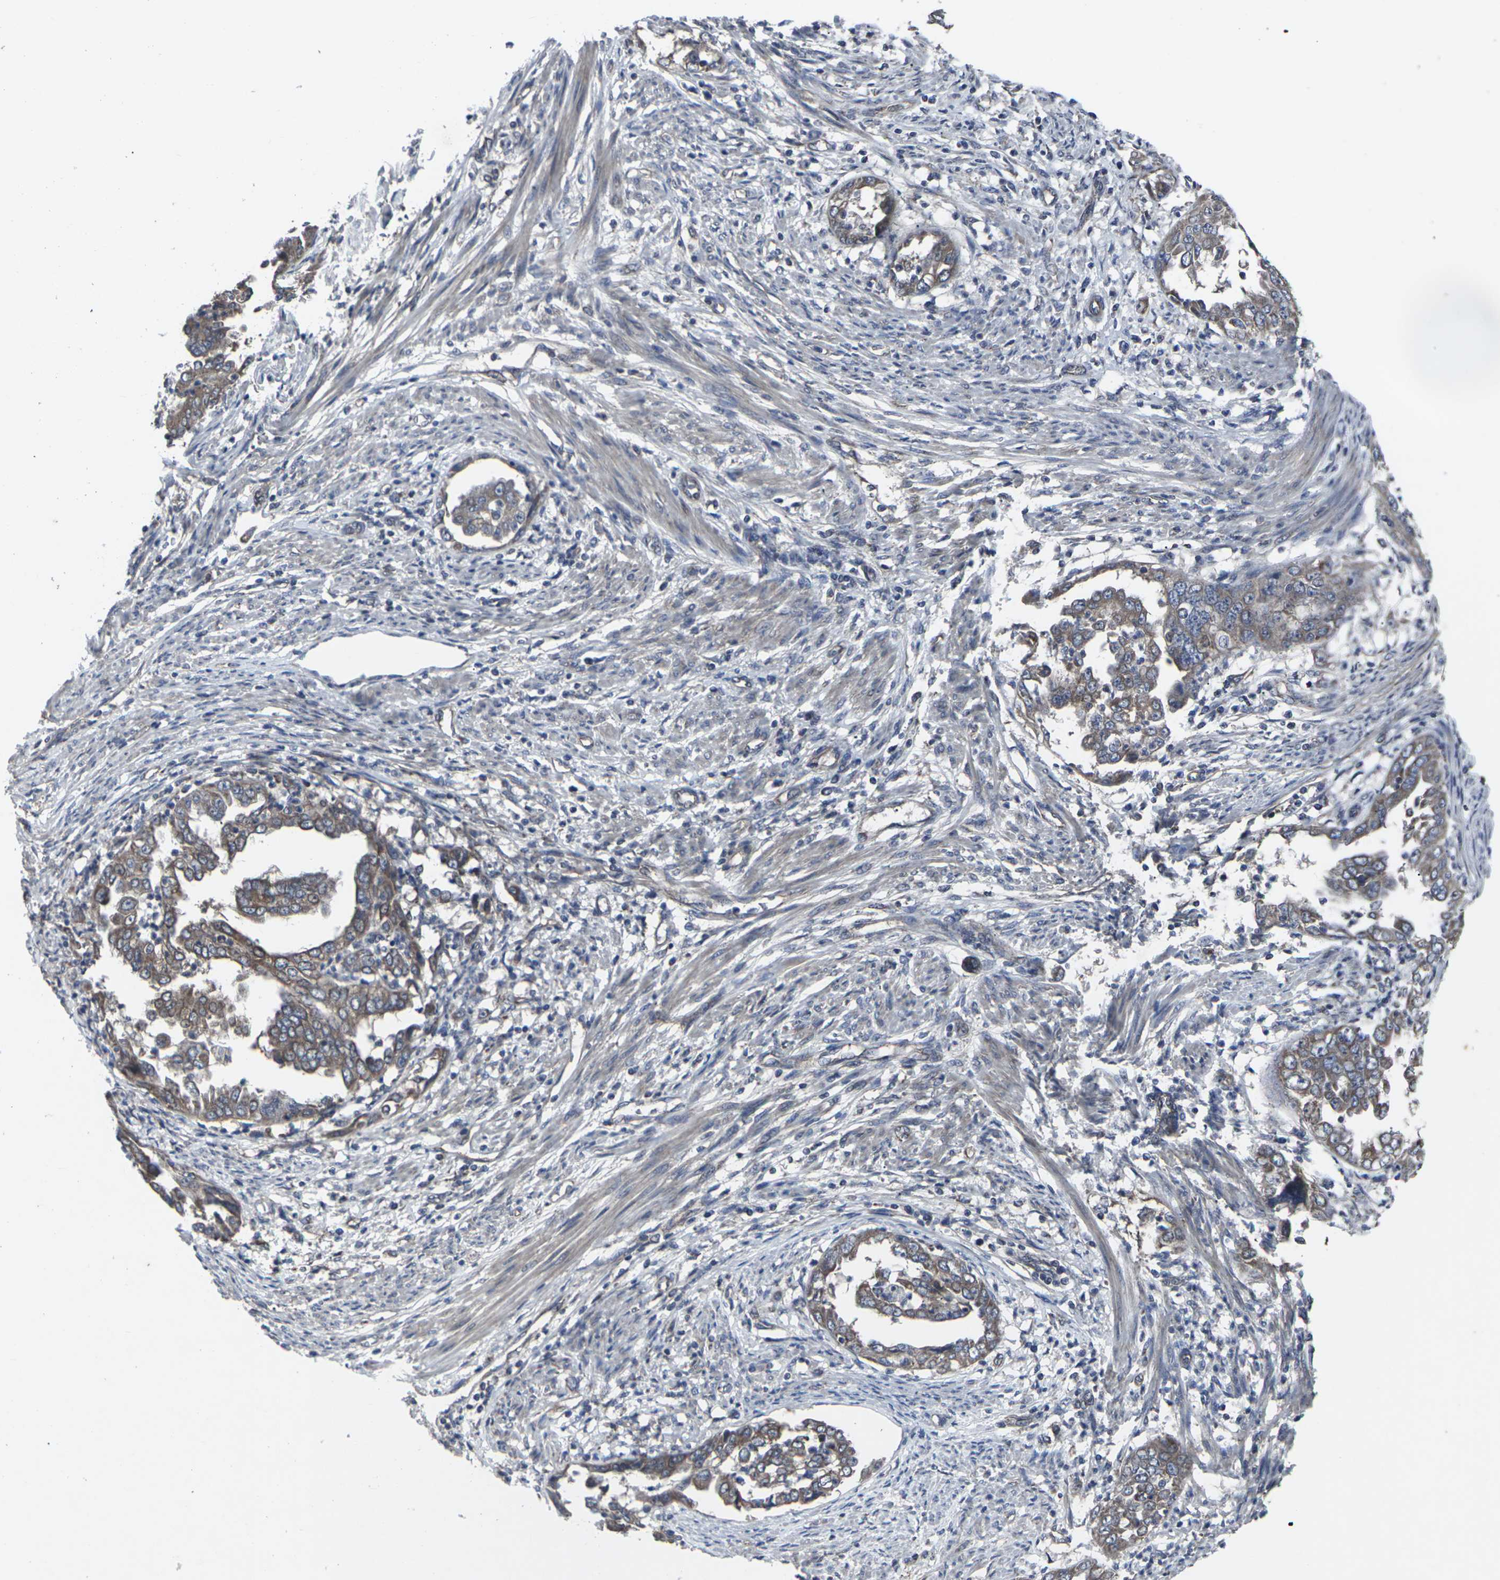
{"staining": {"intensity": "moderate", "quantity": ">75%", "location": "cytoplasmic/membranous"}, "tissue": "endometrial cancer", "cell_type": "Tumor cells", "image_type": "cancer", "snomed": [{"axis": "morphology", "description": "Adenocarcinoma, NOS"}, {"axis": "topography", "description": "Endometrium"}], "caption": "Immunohistochemical staining of endometrial cancer (adenocarcinoma) shows medium levels of moderate cytoplasmic/membranous protein expression in approximately >75% of tumor cells.", "gene": "MAPKAPK2", "patient": {"sex": "female", "age": 85}}